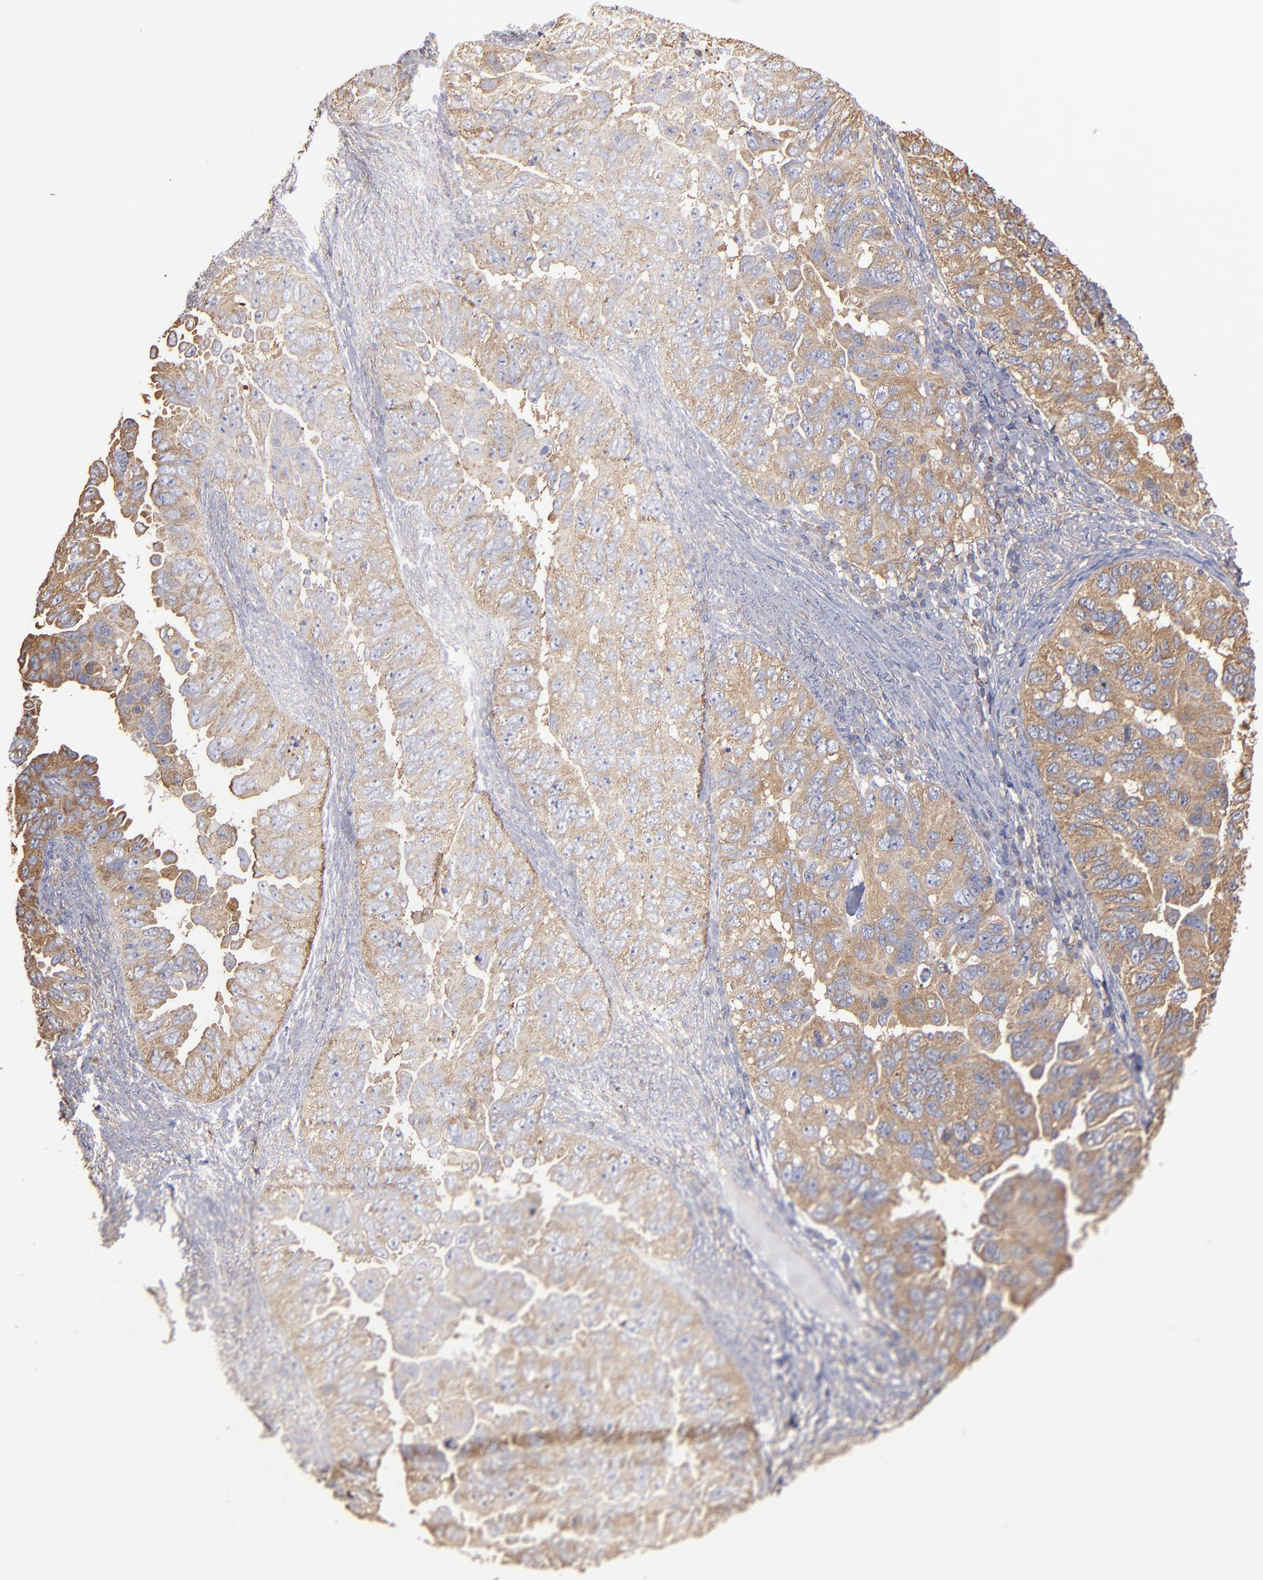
{"staining": {"intensity": "weak", "quantity": ">75%", "location": "cytoplasmic/membranous"}, "tissue": "ovarian cancer", "cell_type": "Tumor cells", "image_type": "cancer", "snomed": [{"axis": "morphology", "description": "Cystadenocarcinoma, serous, NOS"}, {"axis": "topography", "description": "Ovary"}], "caption": "The micrograph displays a brown stain indicating the presence of a protein in the cytoplasmic/membranous of tumor cells in serous cystadenocarcinoma (ovarian).", "gene": "ESYT2", "patient": {"sex": "female", "age": 82}}